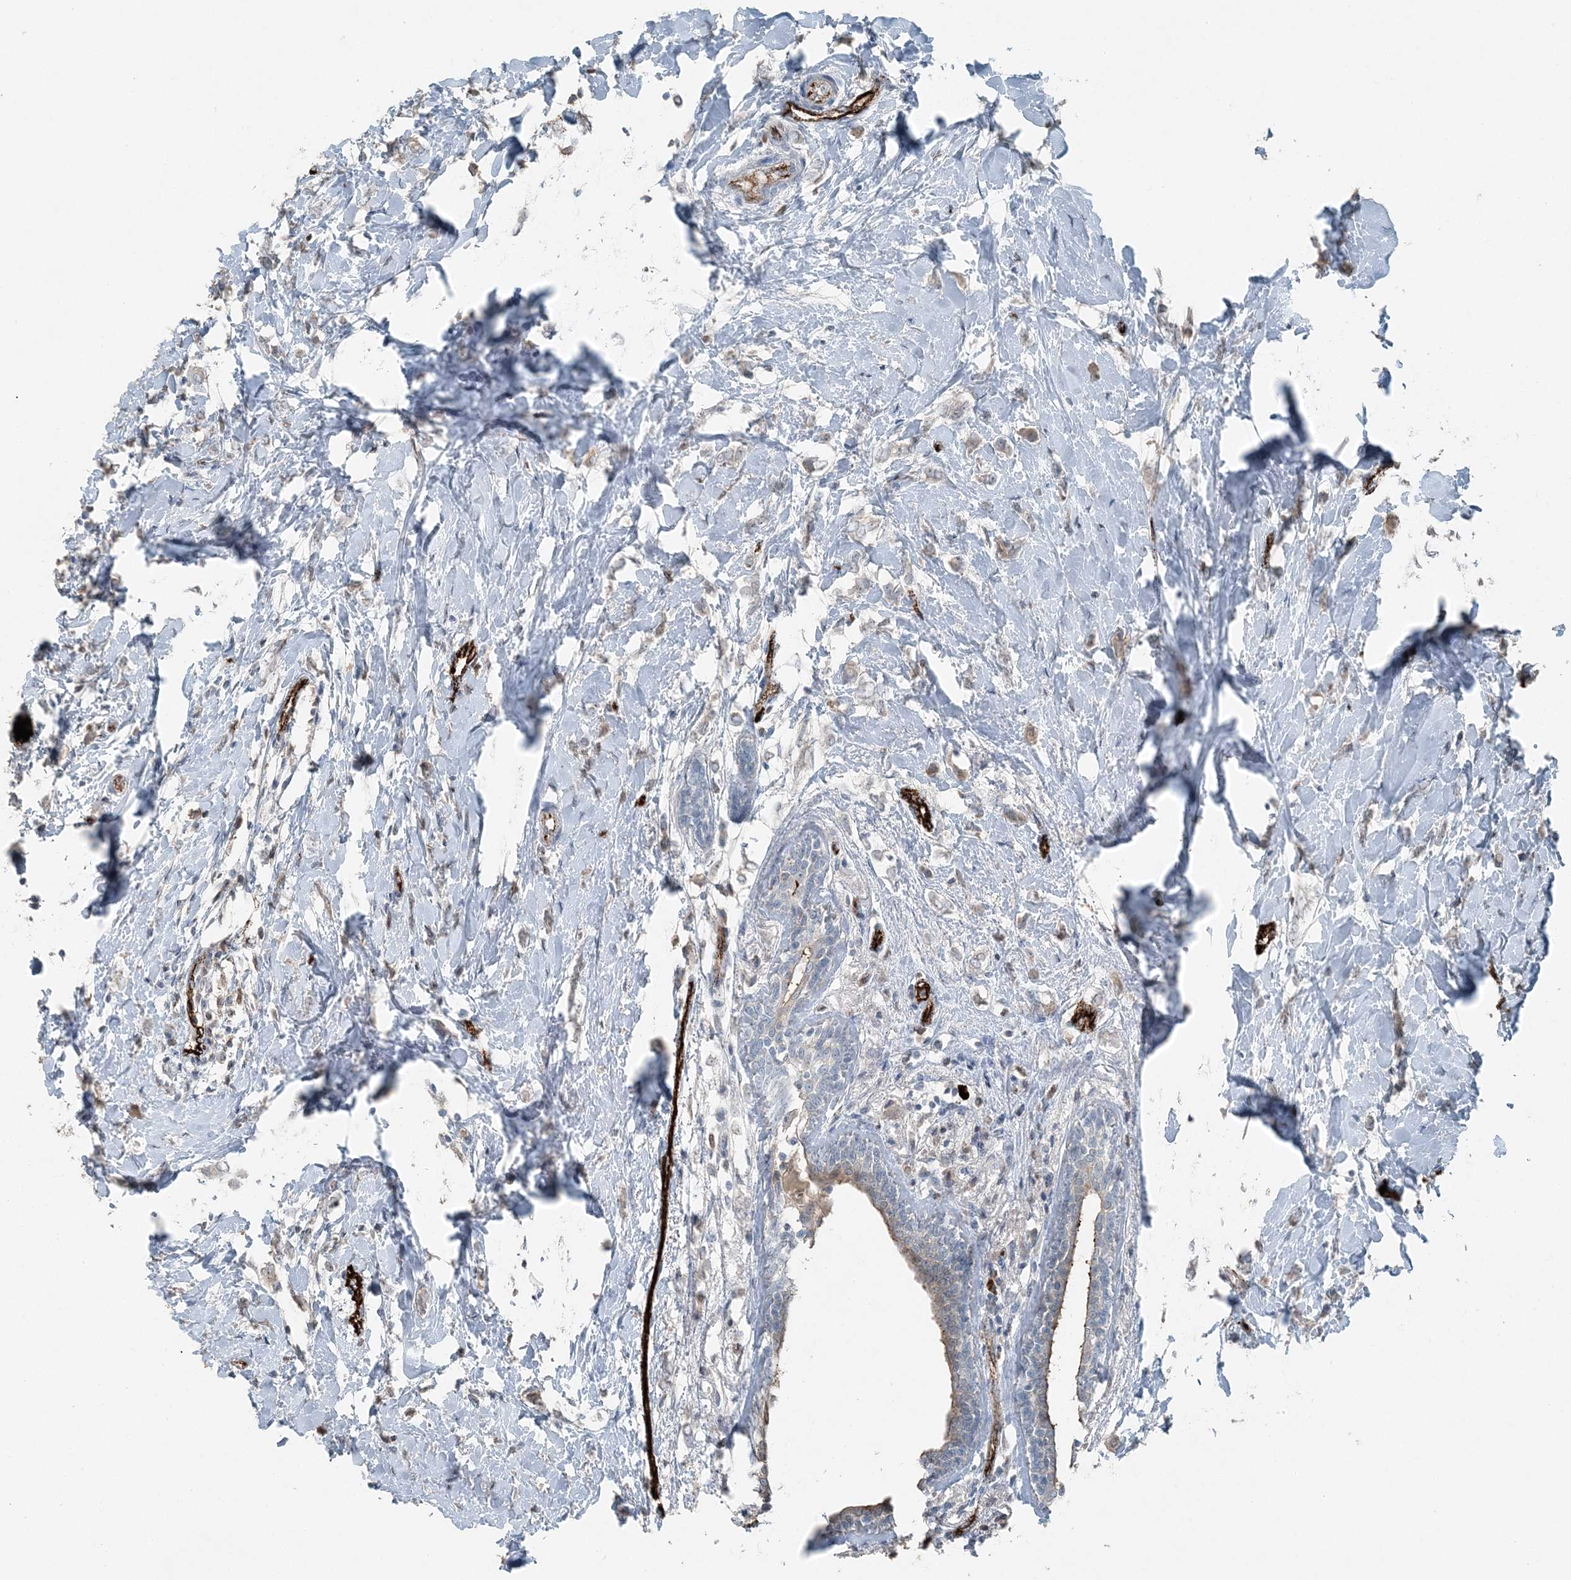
{"staining": {"intensity": "weak", "quantity": "<25%", "location": "cytoplasmic/membranous"}, "tissue": "breast cancer", "cell_type": "Tumor cells", "image_type": "cancer", "snomed": [{"axis": "morphology", "description": "Normal tissue, NOS"}, {"axis": "morphology", "description": "Lobular carcinoma"}, {"axis": "topography", "description": "Breast"}], "caption": "Immunohistochemistry photomicrograph of neoplastic tissue: breast cancer (lobular carcinoma) stained with DAB reveals no significant protein positivity in tumor cells. Brightfield microscopy of immunohistochemistry stained with DAB (3,3'-diaminobenzidine) (brown) and hematoxylin (blue), captured at high magnification.", "gene": "ELOVL7", "patient": {"sex": "female", "age": 47}}